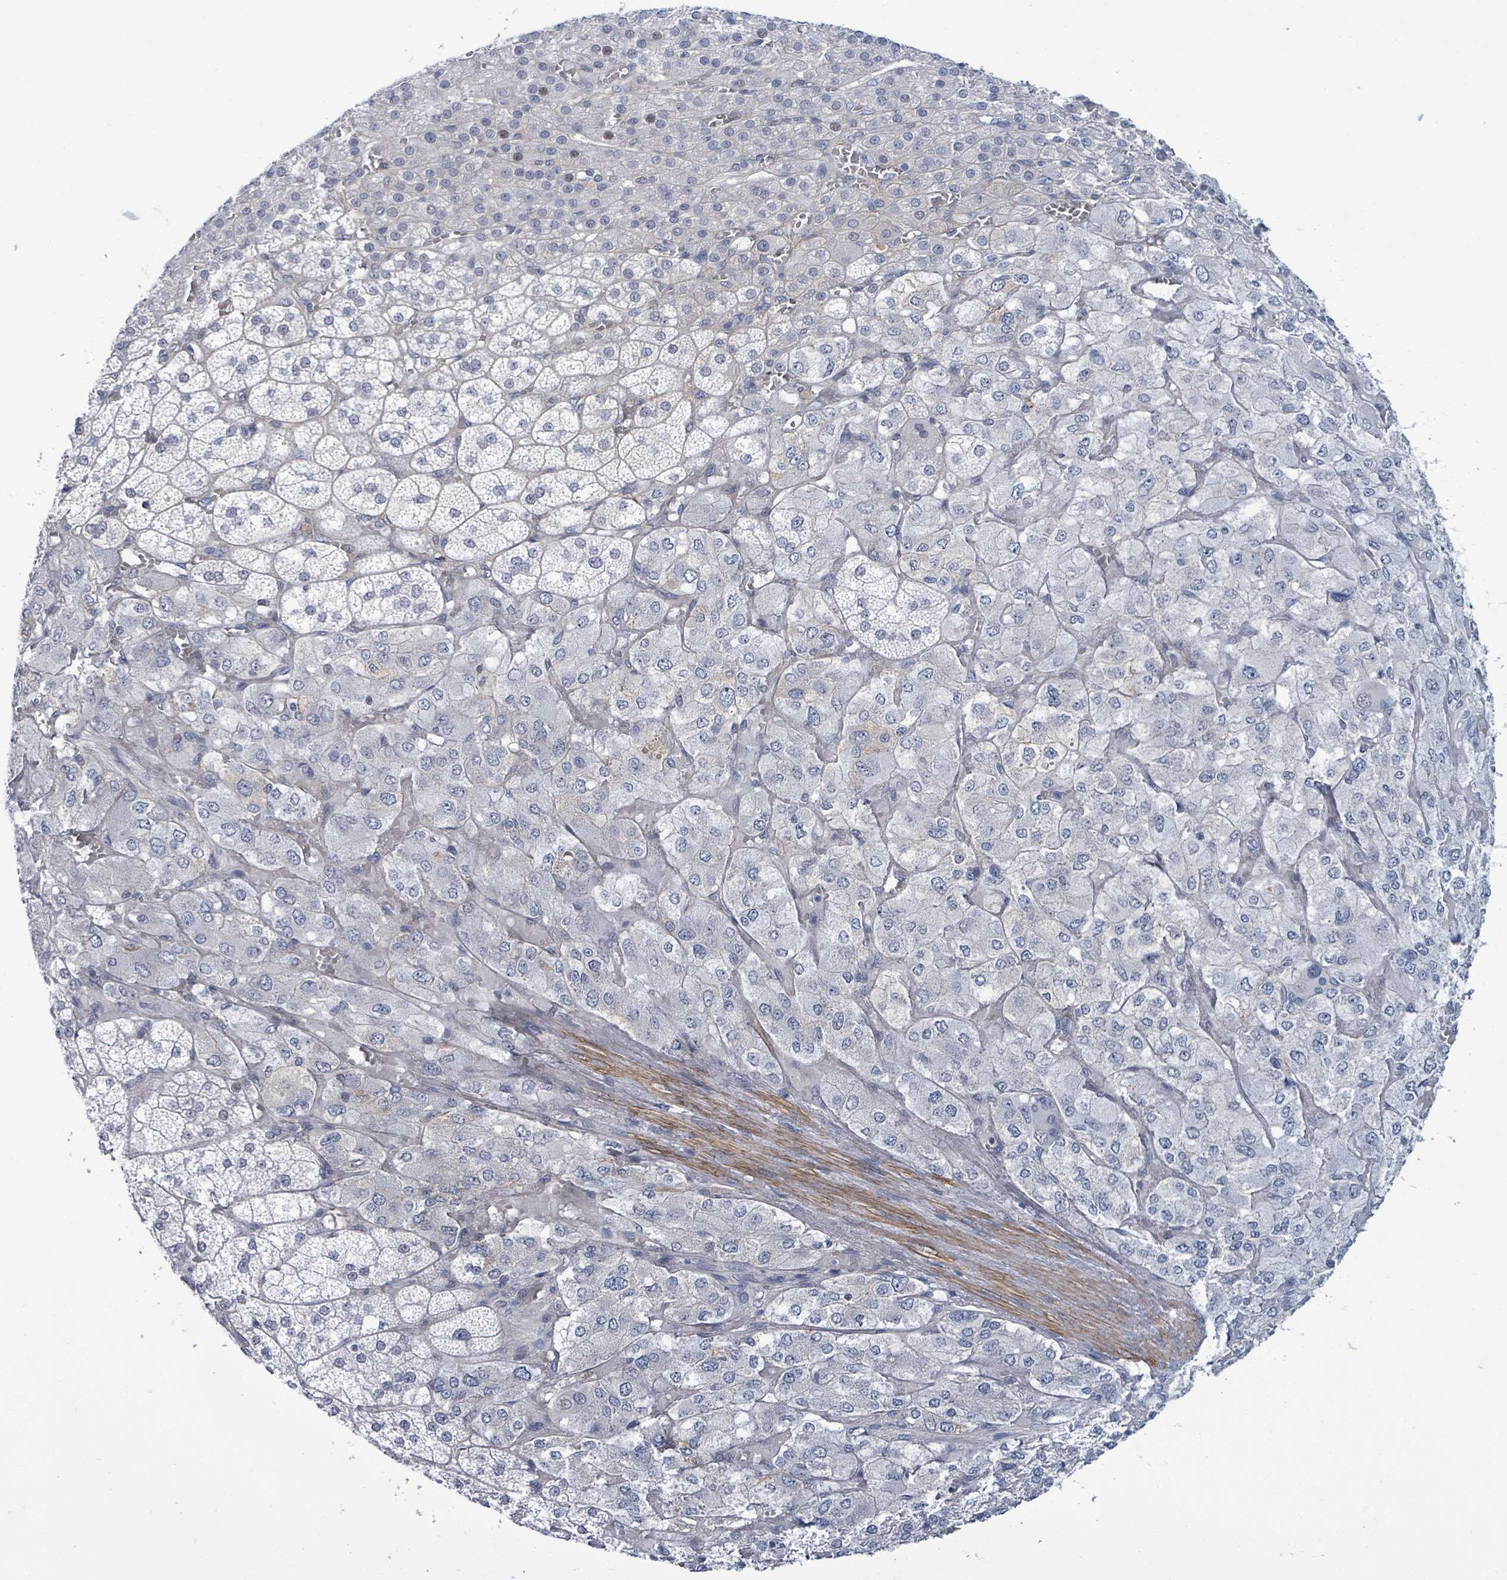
{"staining": {"intensity": "negative", "quantity": "none", "location": "none"}, "tissue": "adrenal gland", "cell_type": "Glandular cells", "image_type": "normal", "snomed": [{"axis": "morphology", "description": "Normal tissue, NOS"}, {"axis": "topography", "description": "Adrenal gland"}], "caption": "The immunohistochemistry image has no significant staining in glandular cells of adrenal gland.", "gene": "DMRTC1B", "patient": {"sex": "female", "age": 60}}